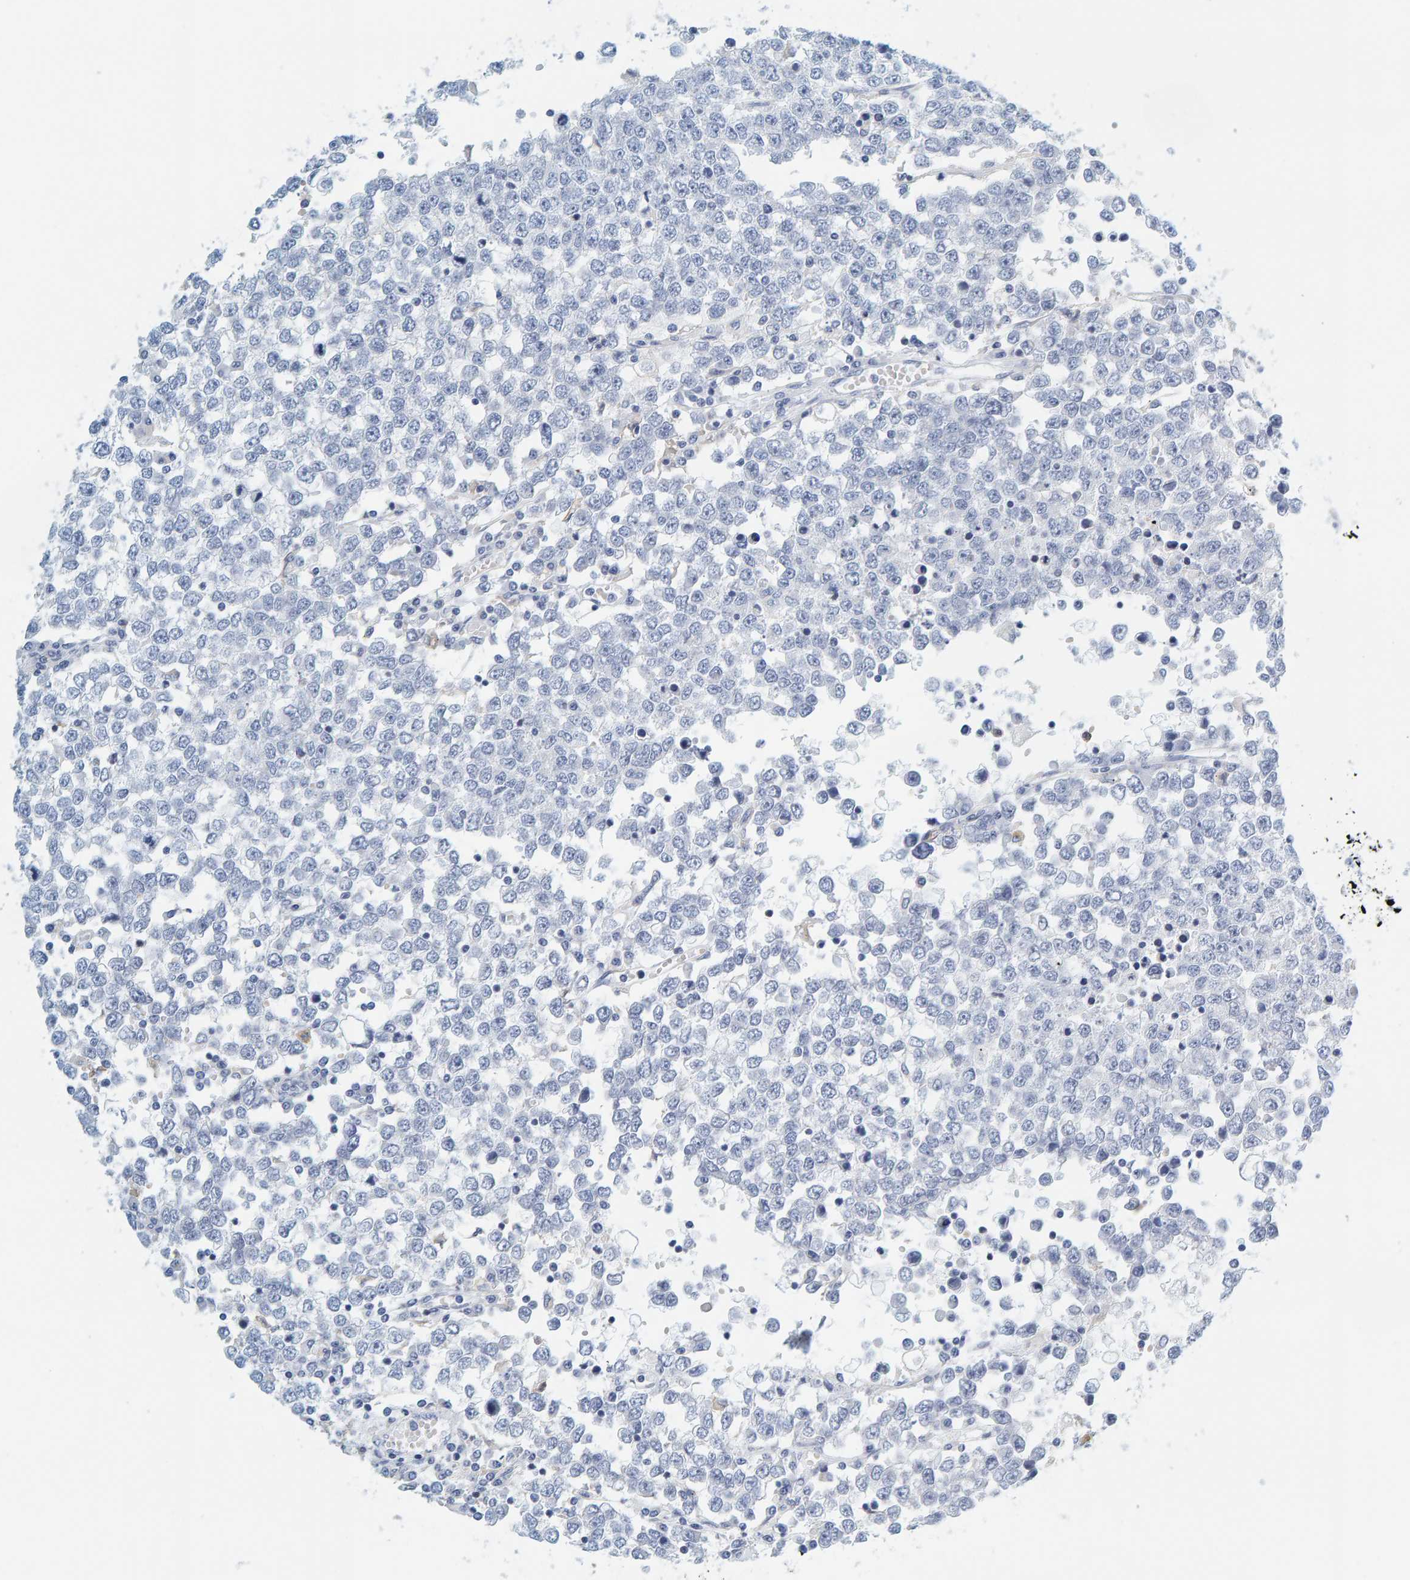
{"staining": {"intensity": "negative", "quantity": "none", "location": "none"}, "tissue": "testis cancer", "cell_type": "Tumor cells", "image_type": "cancer", "snomed": [{"axis": "morphology", "description": "Seminoma, NOS"}, {"axis": "topography", "description": "Testis"}], "caption": "Testis cancer (seminoma) stained for a protein using IHC reveals no expression tumor cells.", "gene": "MOG", "patient": {"sex": "male", "age": 65}}